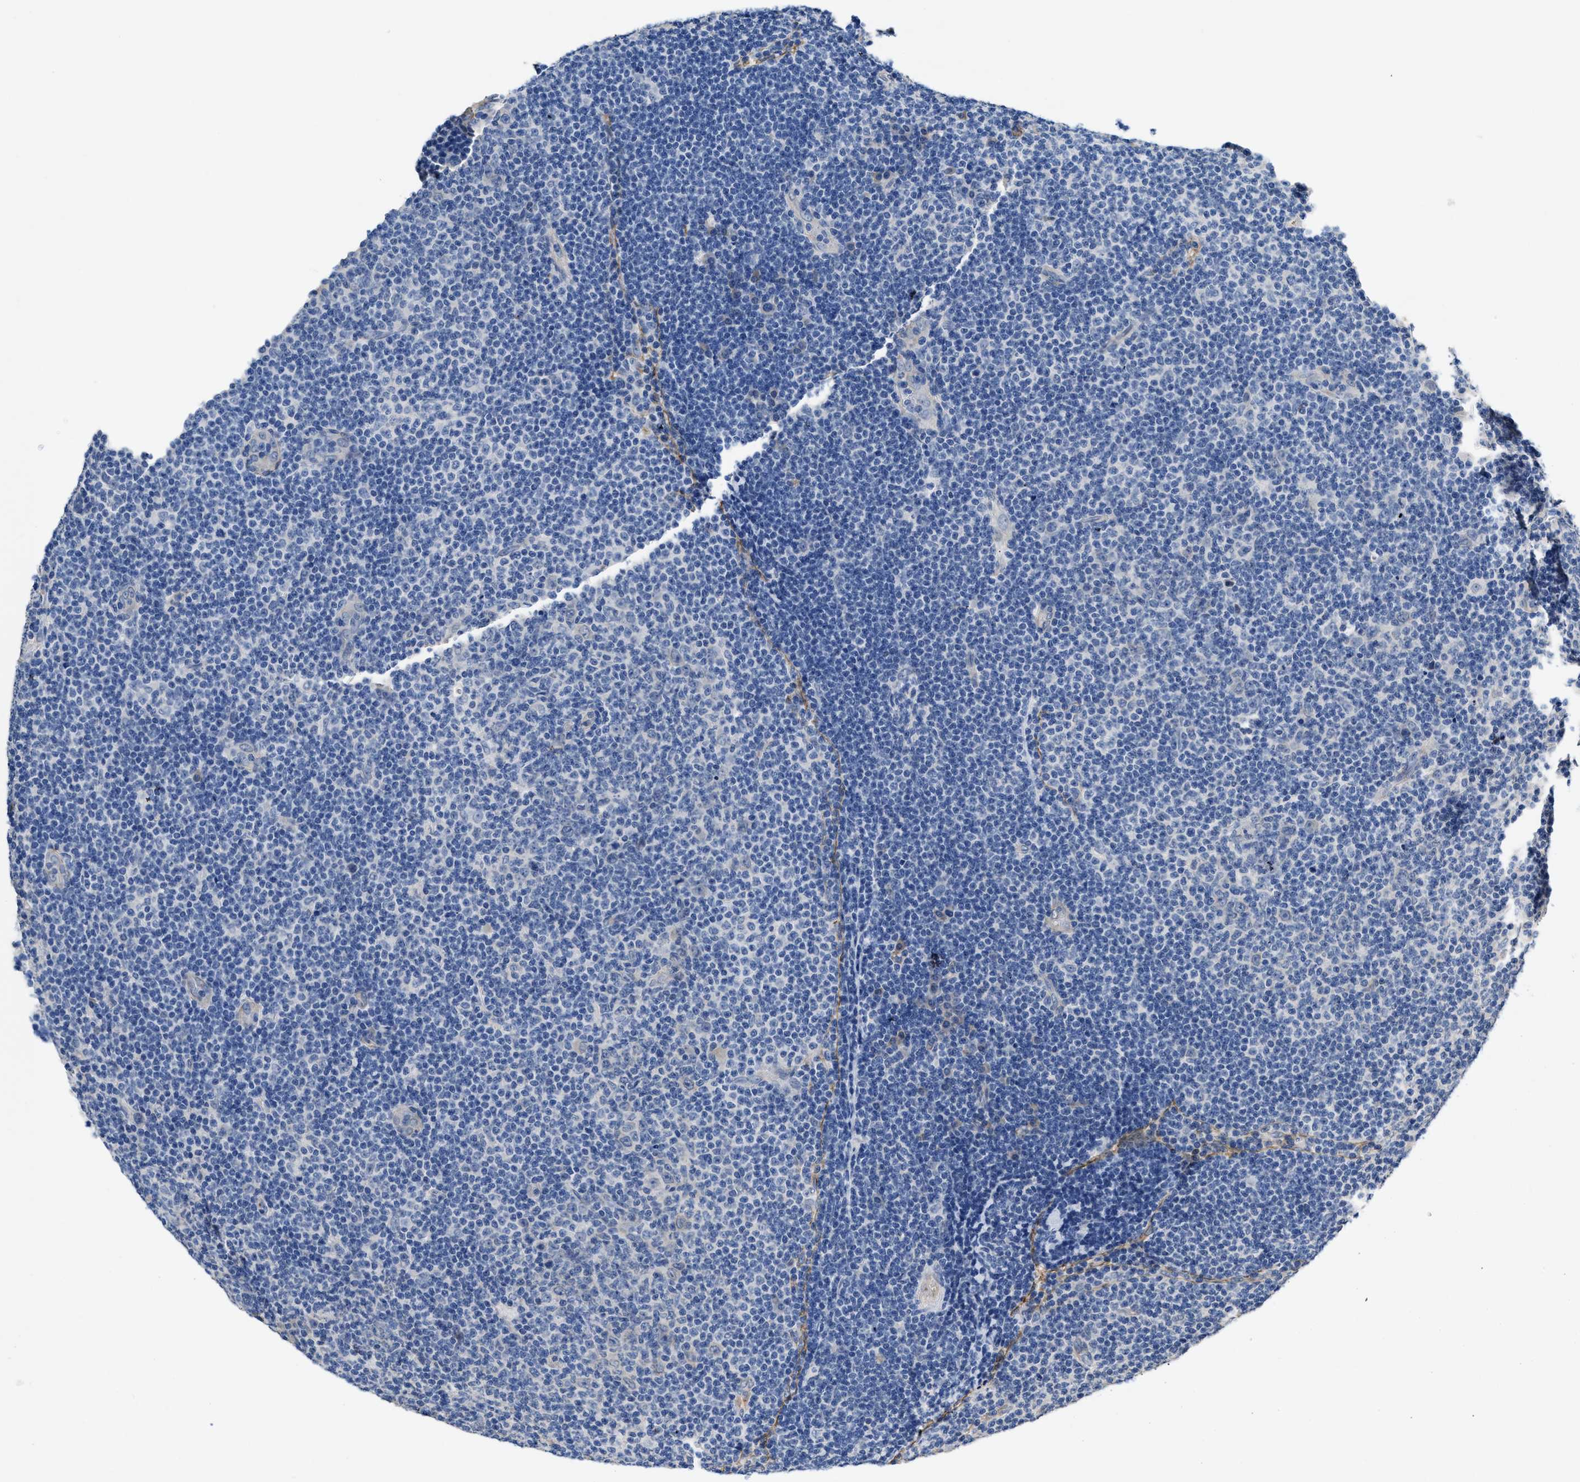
{"staining": {"intensity": "negative", "quantity": "none", "location": "none"}, "tissue": "lymphoma", "cell_type": "Tumor cells", "image_type": "cancer", "snomed": [{"axis": "morphology", "description": "Malignant lymphoma, non-Hodgkin's type, Low grade"}, {"axis": "topography", "description": "Lymph node"}], "caption": "IHC histopathology image of neoplastic tissue: human lymphoma stained with DAB (3,3'-diaminobenzidine) demonstrates no significant protein expression in tumor cells.", "gene": "C22orf42", "patient": {"sex": "male", "age": 83}}